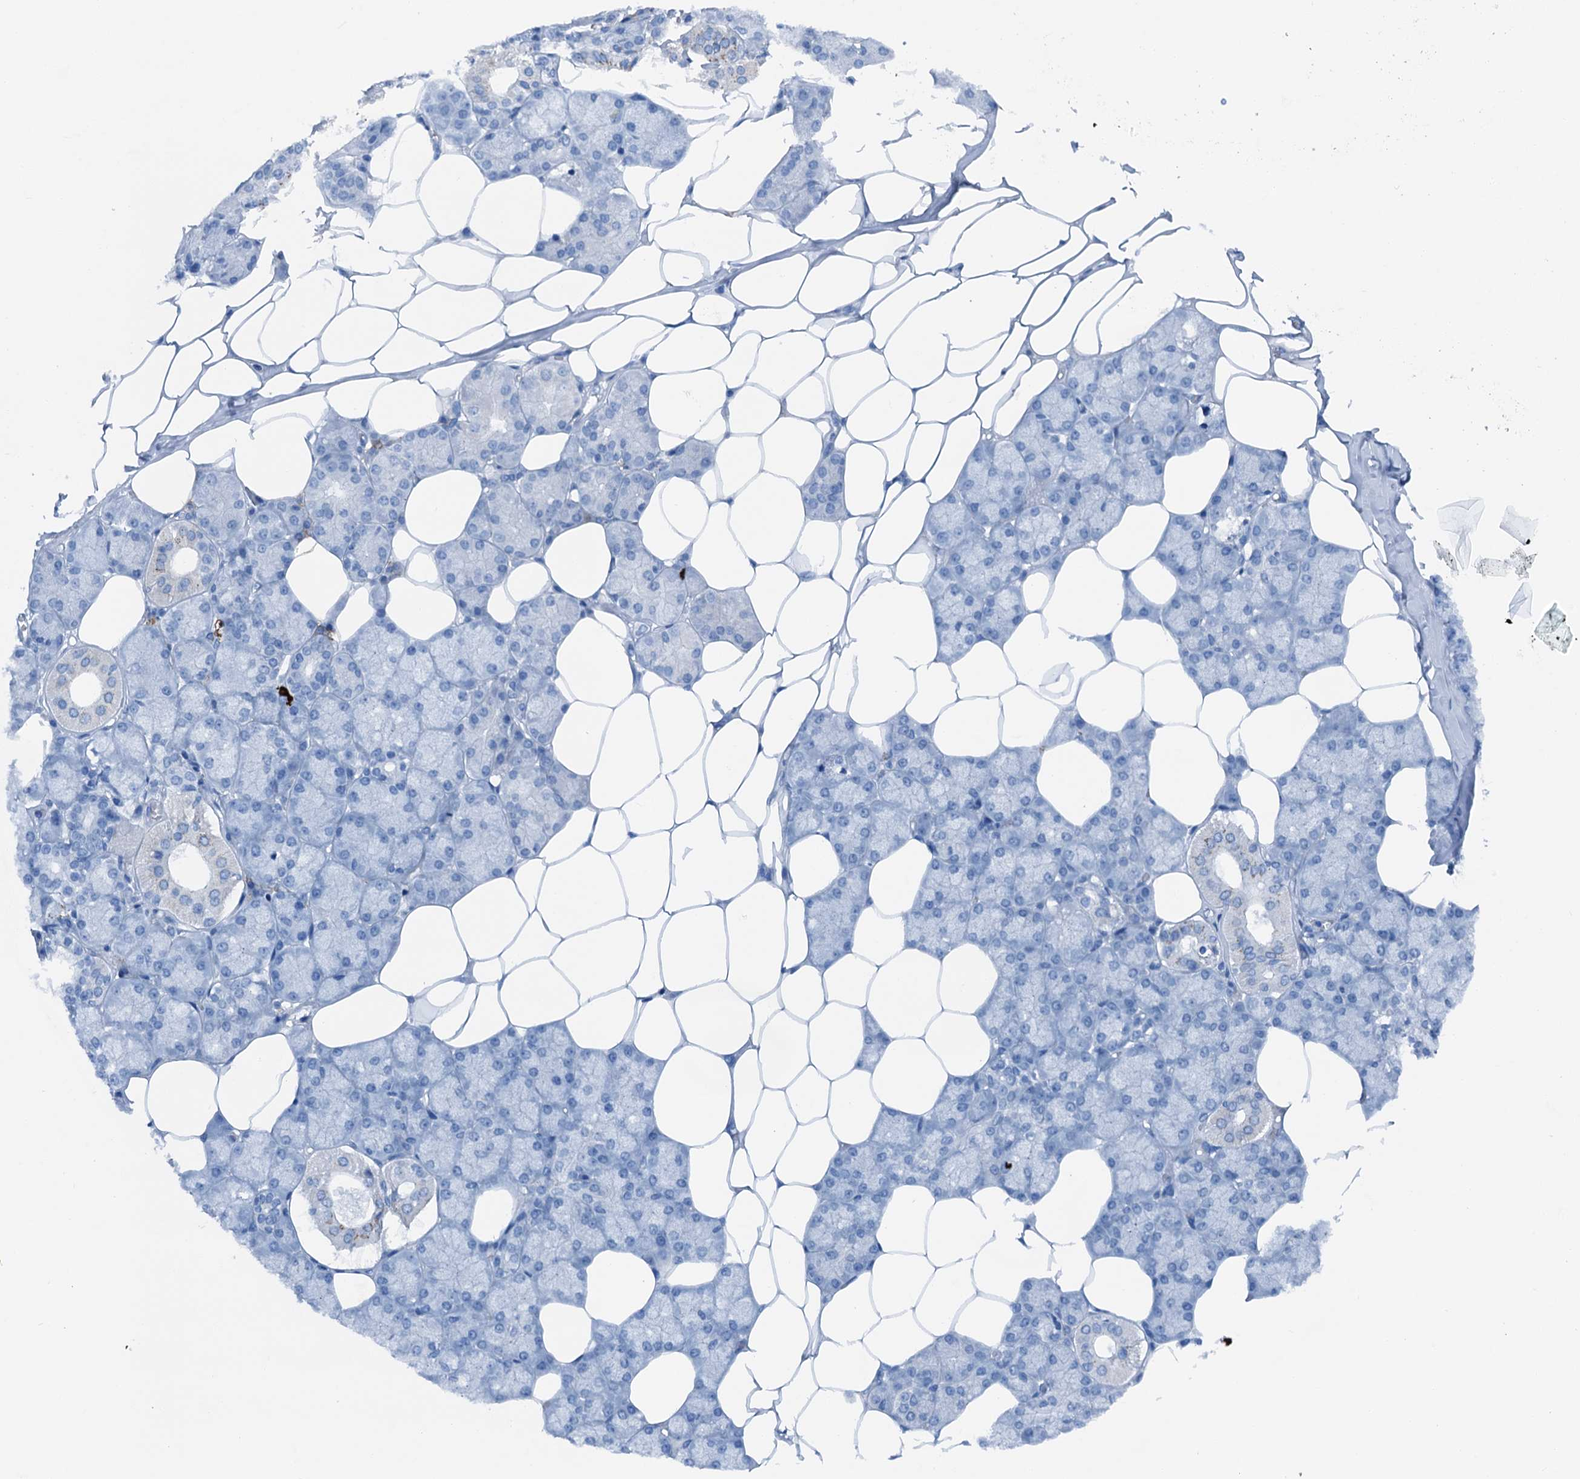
{"staining": {"intensity": "moderate", "quantity": "<25%", "location": "cytoplasmic/membranous"}, "tissue": "salivary gland", "cell_type": "Glandular cells", "image_type": "normal", "snomed": [{"axis": "morphology", "description": "Normal tissue, NOS"}, {"axis": "topography", "description": "Salivary gland"}], "caption": "Moderate cytoplasmic/membranous expression is identified in approximately <25% of glandular cells in unremarkable salivary gland. The staining was performed using DAB to visualize the protein expression in brown, while the nuclei were stained in blue with hematoxylin (Magnification: 20x).", "gene": "C1QTNF4", "patient": {"sex": "male", "age": 62}}